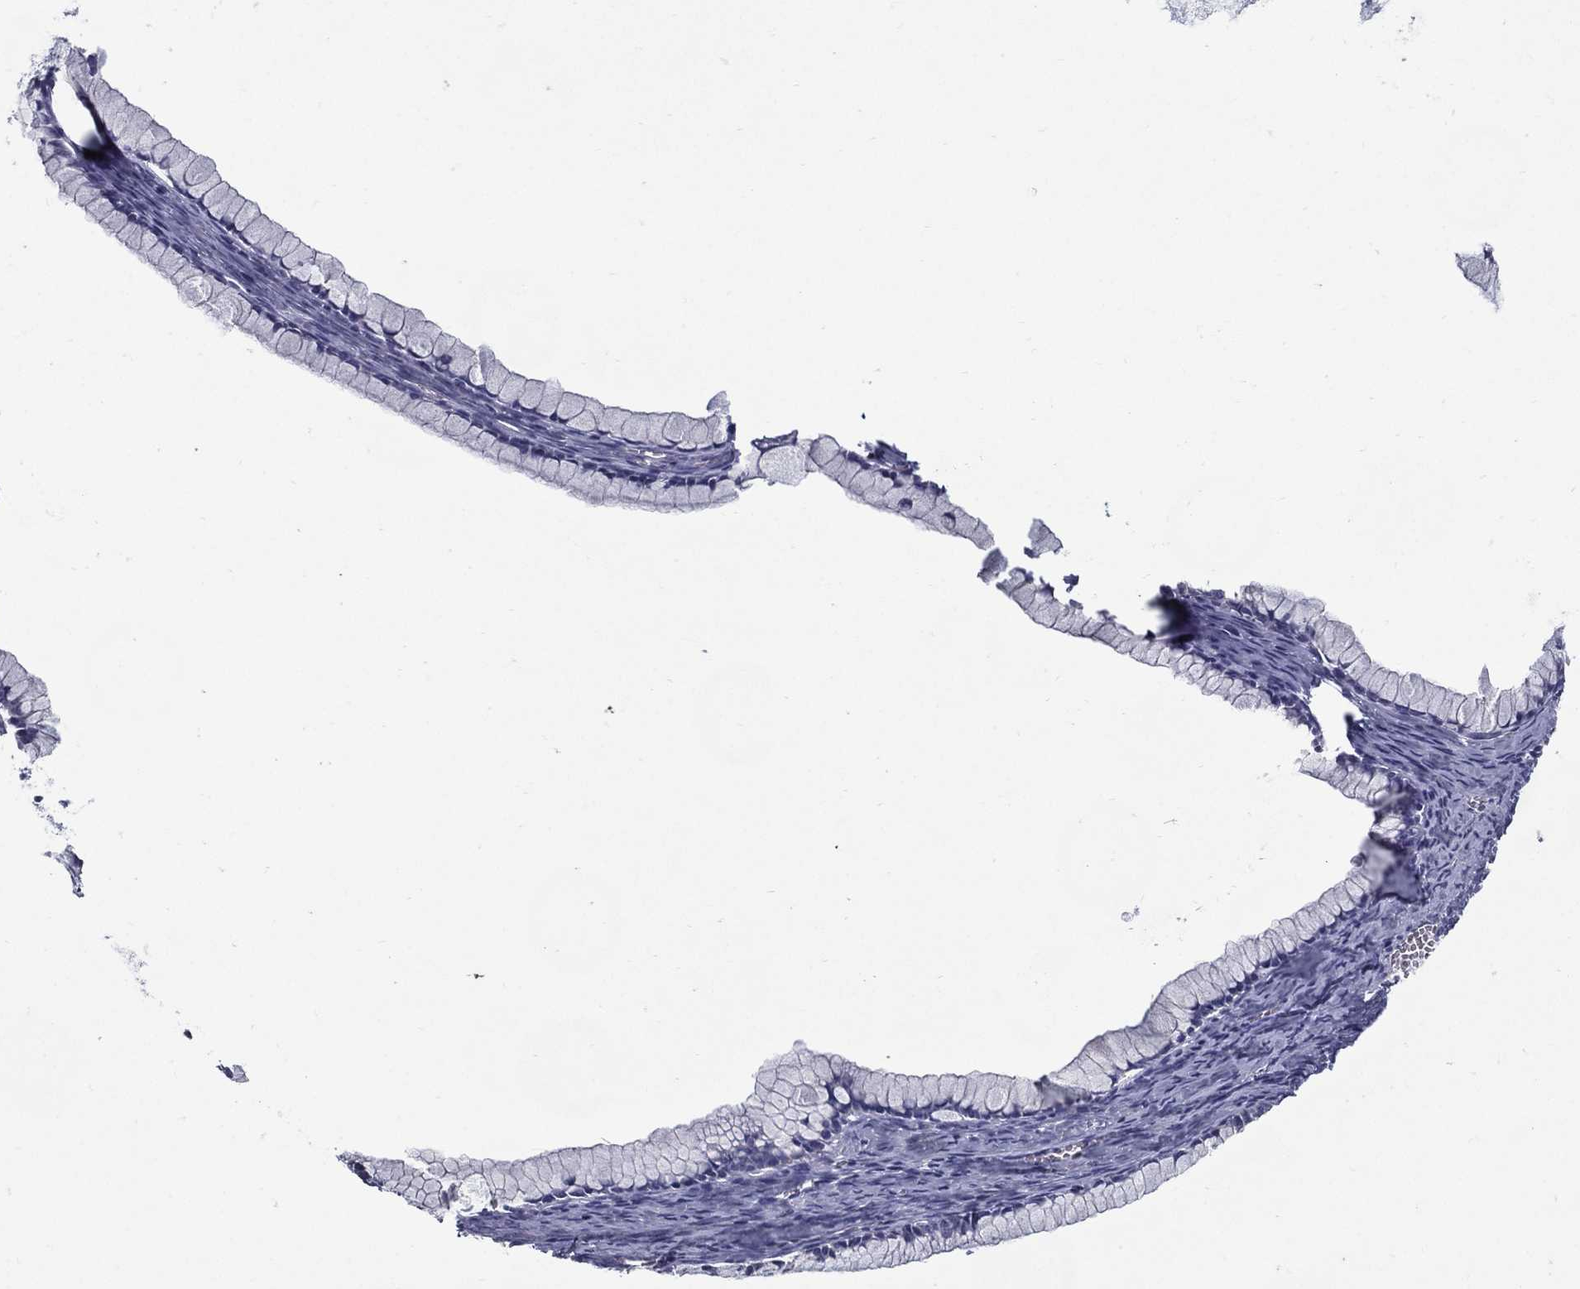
{"staining": {"intensity": "negative", "quantity": "none", "location": "none"}, "tissue": "ovarian cancer", "cell_type": "Tumor cells", "image_type": "cancer", "snomed": [{"axis": "morphology", "description": "Cystadenocarcinoma, mucinous, NOS"}, {"axis": "topography", "description": "Ovary"}], "caption": "DAB (3,3'-diaminobenzidine) immunohistochemical staining of ovarian cancer (mucinous cystadenocarcinoma) displays no significant positivity in tumor cells.", "gene": "C19orf18", "patient": {"sex": "female", "age": 41}}